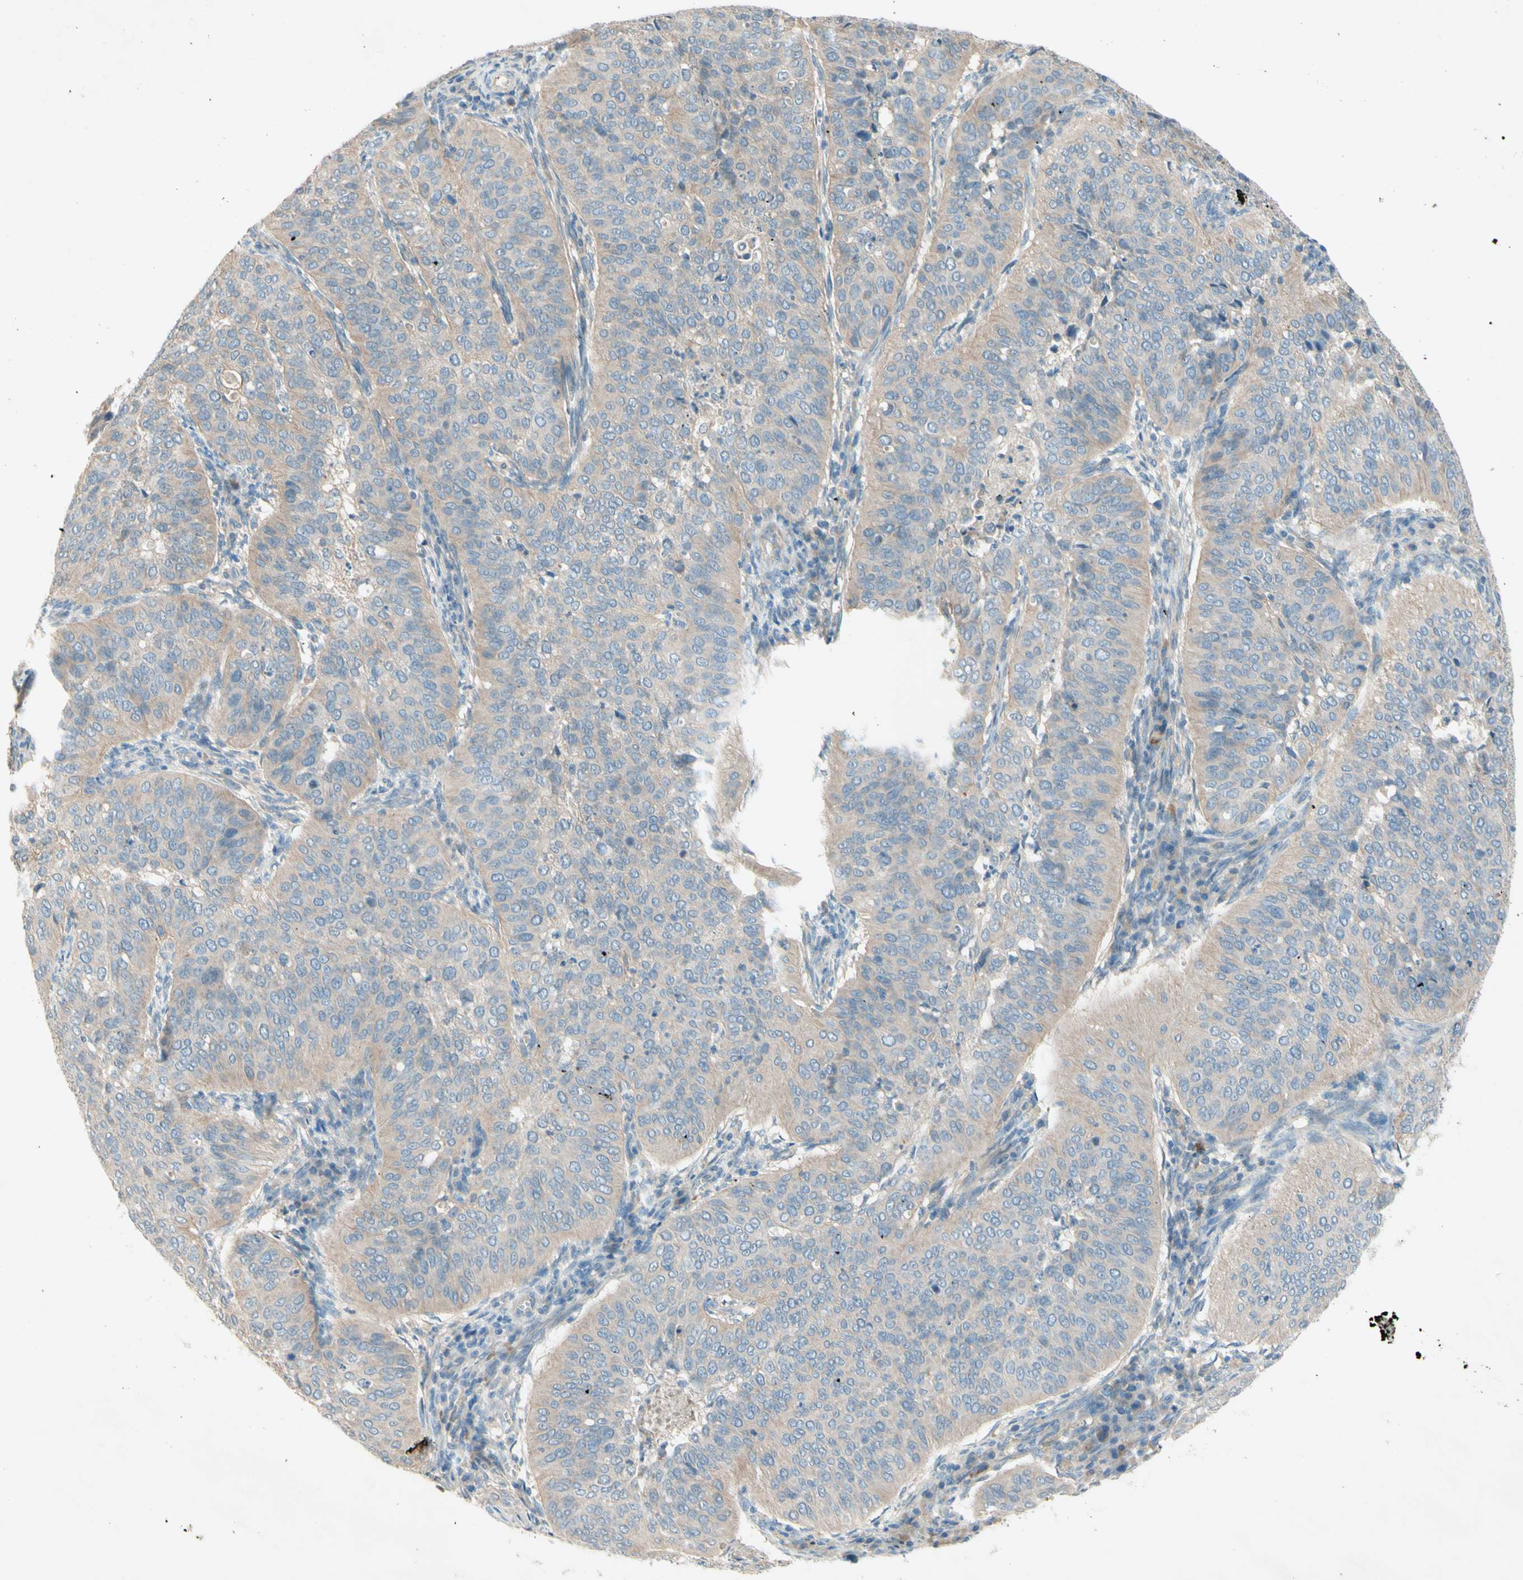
{"staining": {"intensity": "weak", "quantity": ">75%", "location": "cytoplasmic/membranous"}, "tissue": "cervical cancer", "cell_type": "Tumor cells", "image_type": "cancer", "snomed": [{"axis": "morphology", "description": "Normal tissue, NOS"}, {"axis": "morphology", "description": "Squamous cell carcinoma, NOS"}, {"axis": "topography", "description": "Cervix"}], "caption": "Human squamous cell carcinoma (cervical) stained for a protein (brown) reveals weak cytoplasmic/membranous positive positivity in approximately >75% of tumor cells.", "gene": "IL2", "patient": {"sex": "female", "age": 39}}